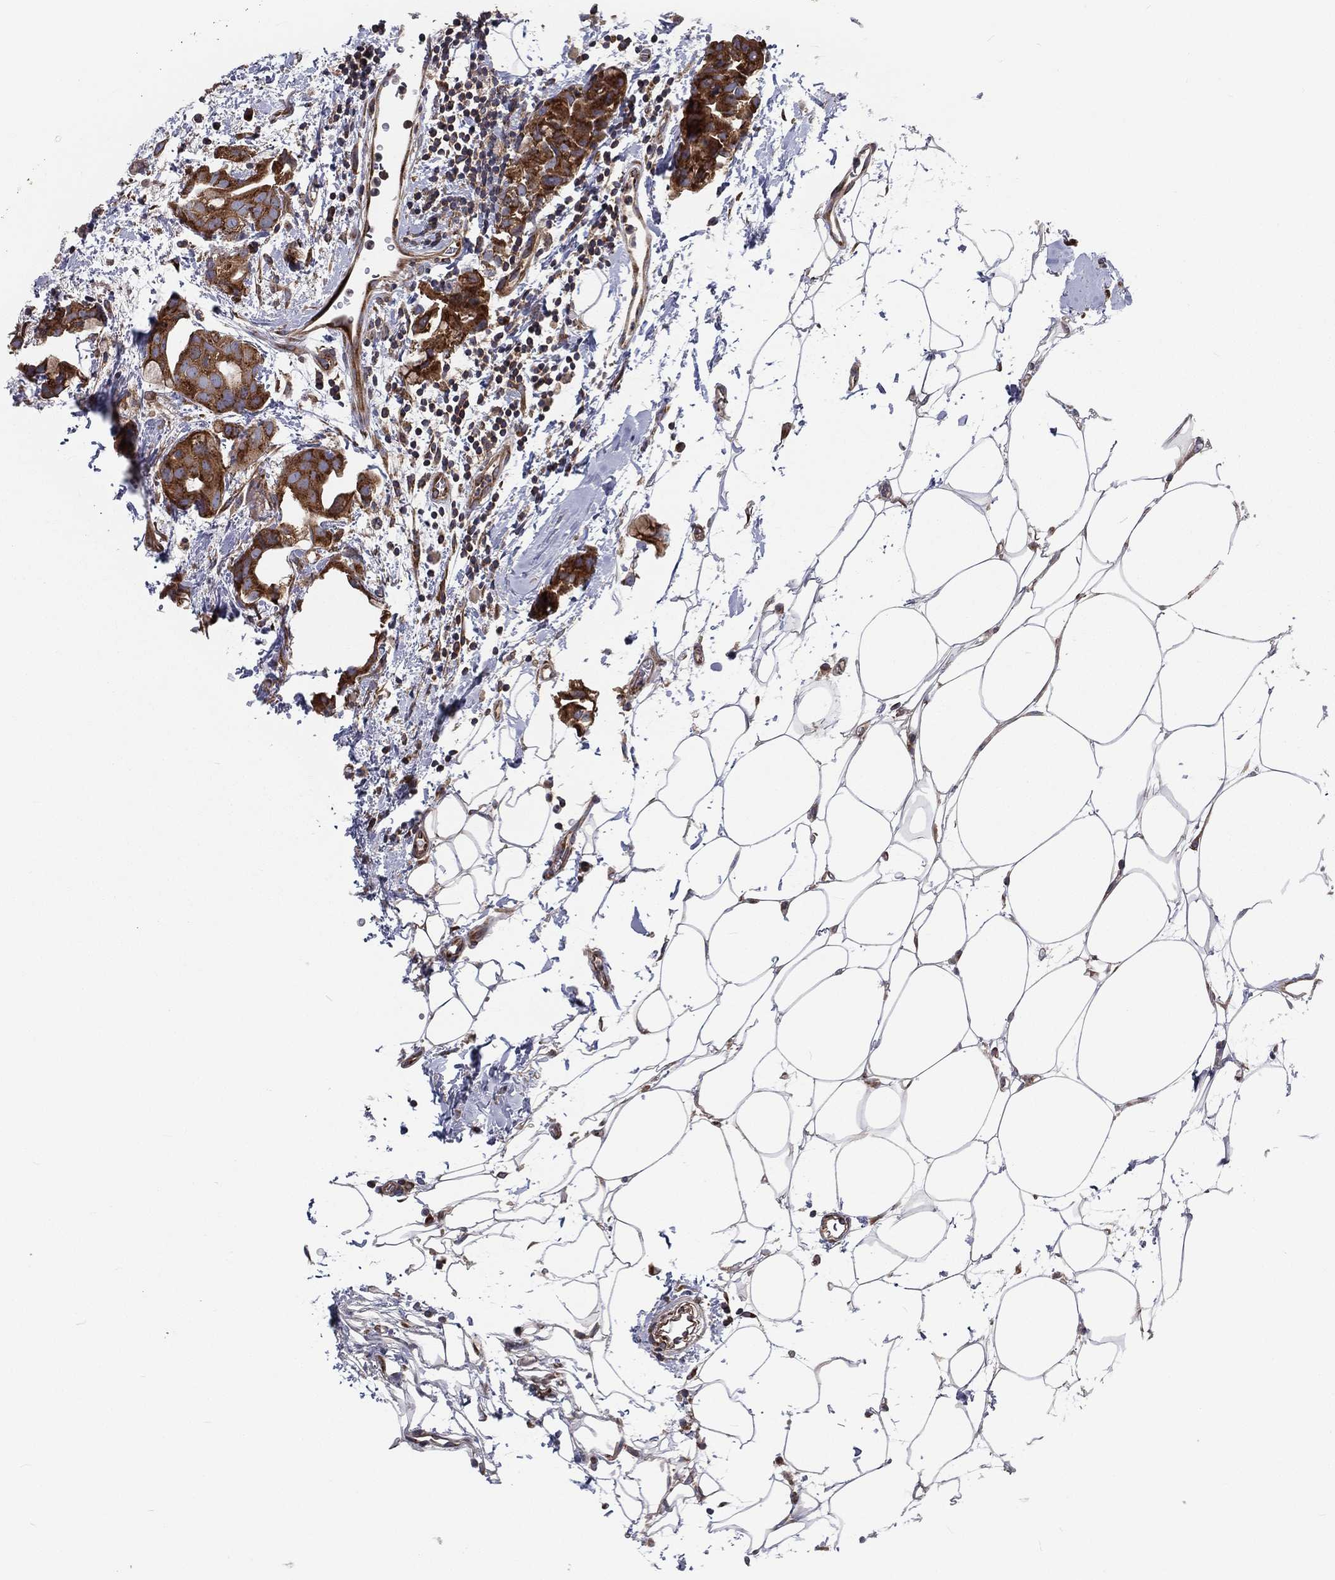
{"staining": {"intensity": "strong", "quantity": ">75%", "location": "cytoplasmic/membranous"}, "tissue": "breast cancer", "cell_type": "Tumor cells", "image_type": "cancer", "snomed": [{"axis": "morphology", "description": "Normal tissue, NOS"}, {"axis": "morphology", "description": "Duct carcinoma"}, {"axis": "topography", "description": "Breast"}], "caption": "Immunohistochemistry (IHC) staining of breast intraductal carcinoma, which demonstrates high levels of strong cytoplasmic/membranous positivity in about >75% of tumor cells indicating strong cytoplasmic/membranous protein staining. The staining was performed using DAB (3,3'-diaminobenzidine) (brown) for protein detection and nuclei were counterstained in hematoxylin (blue).", "gene": "EIF2B5", "patient": {"sex": "female", "age": 40}}